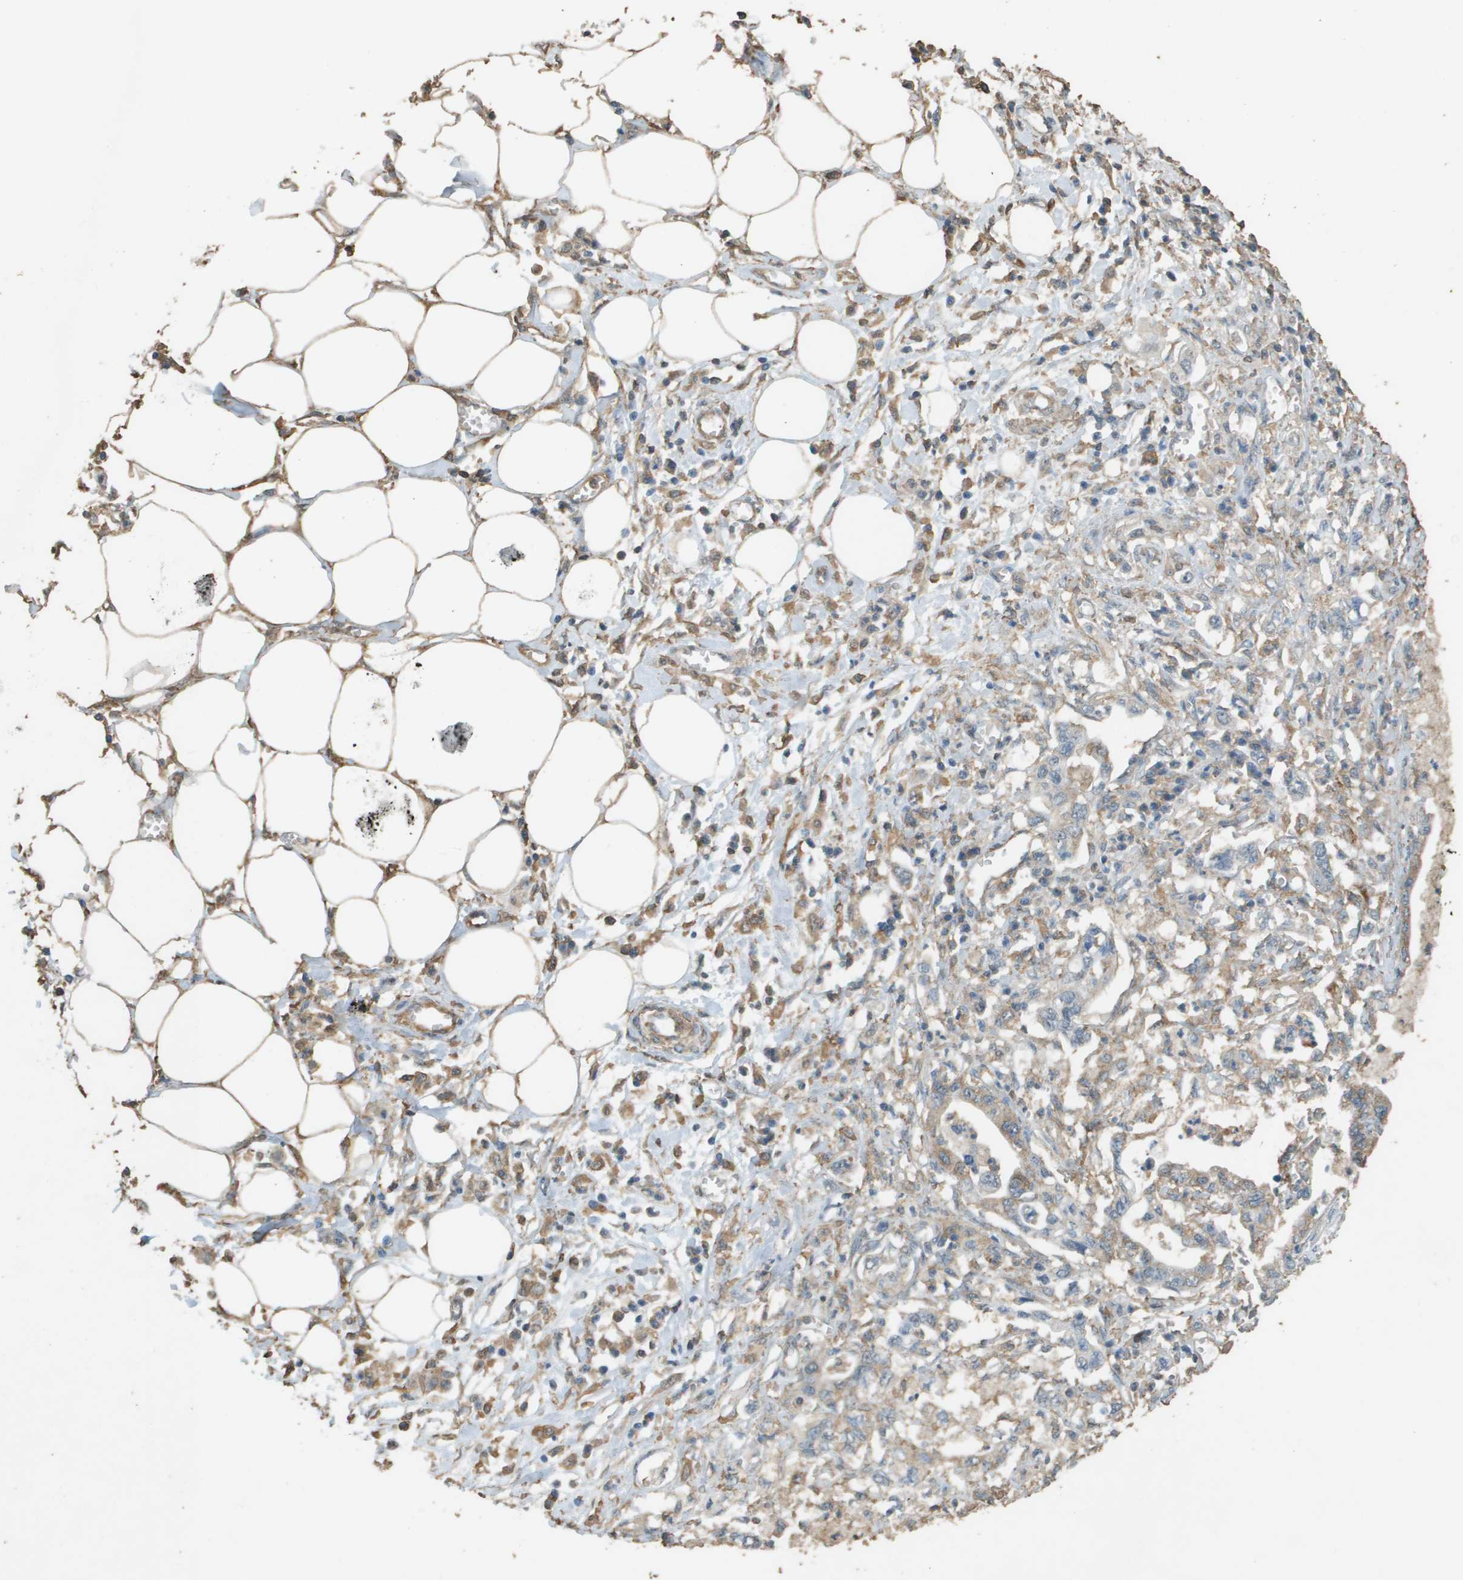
{"staining": {"intensity": "moderate", "quantity": "<25%", "location": "cytoplasmic/membranous"}, "tissue": "pancreatic cancer", "cell_type": "Tumor cells", "image_type": "cancer", "snomed": [{"axis": "morphology", "description": "Adenocarcinoma, NOS"}, {"axis": "topography", "description": "Pancreas"}], "caption": "Immunohistochemistry (DAB (3,3'-diaminobenzidine)) staining of pancreatic cancer demonstrates moderate cytoplasmic/membranous protein staining in about <25% of tumor cells.", "gene": "MS4A7", "patient": {"sex": "male", "age": 56}}